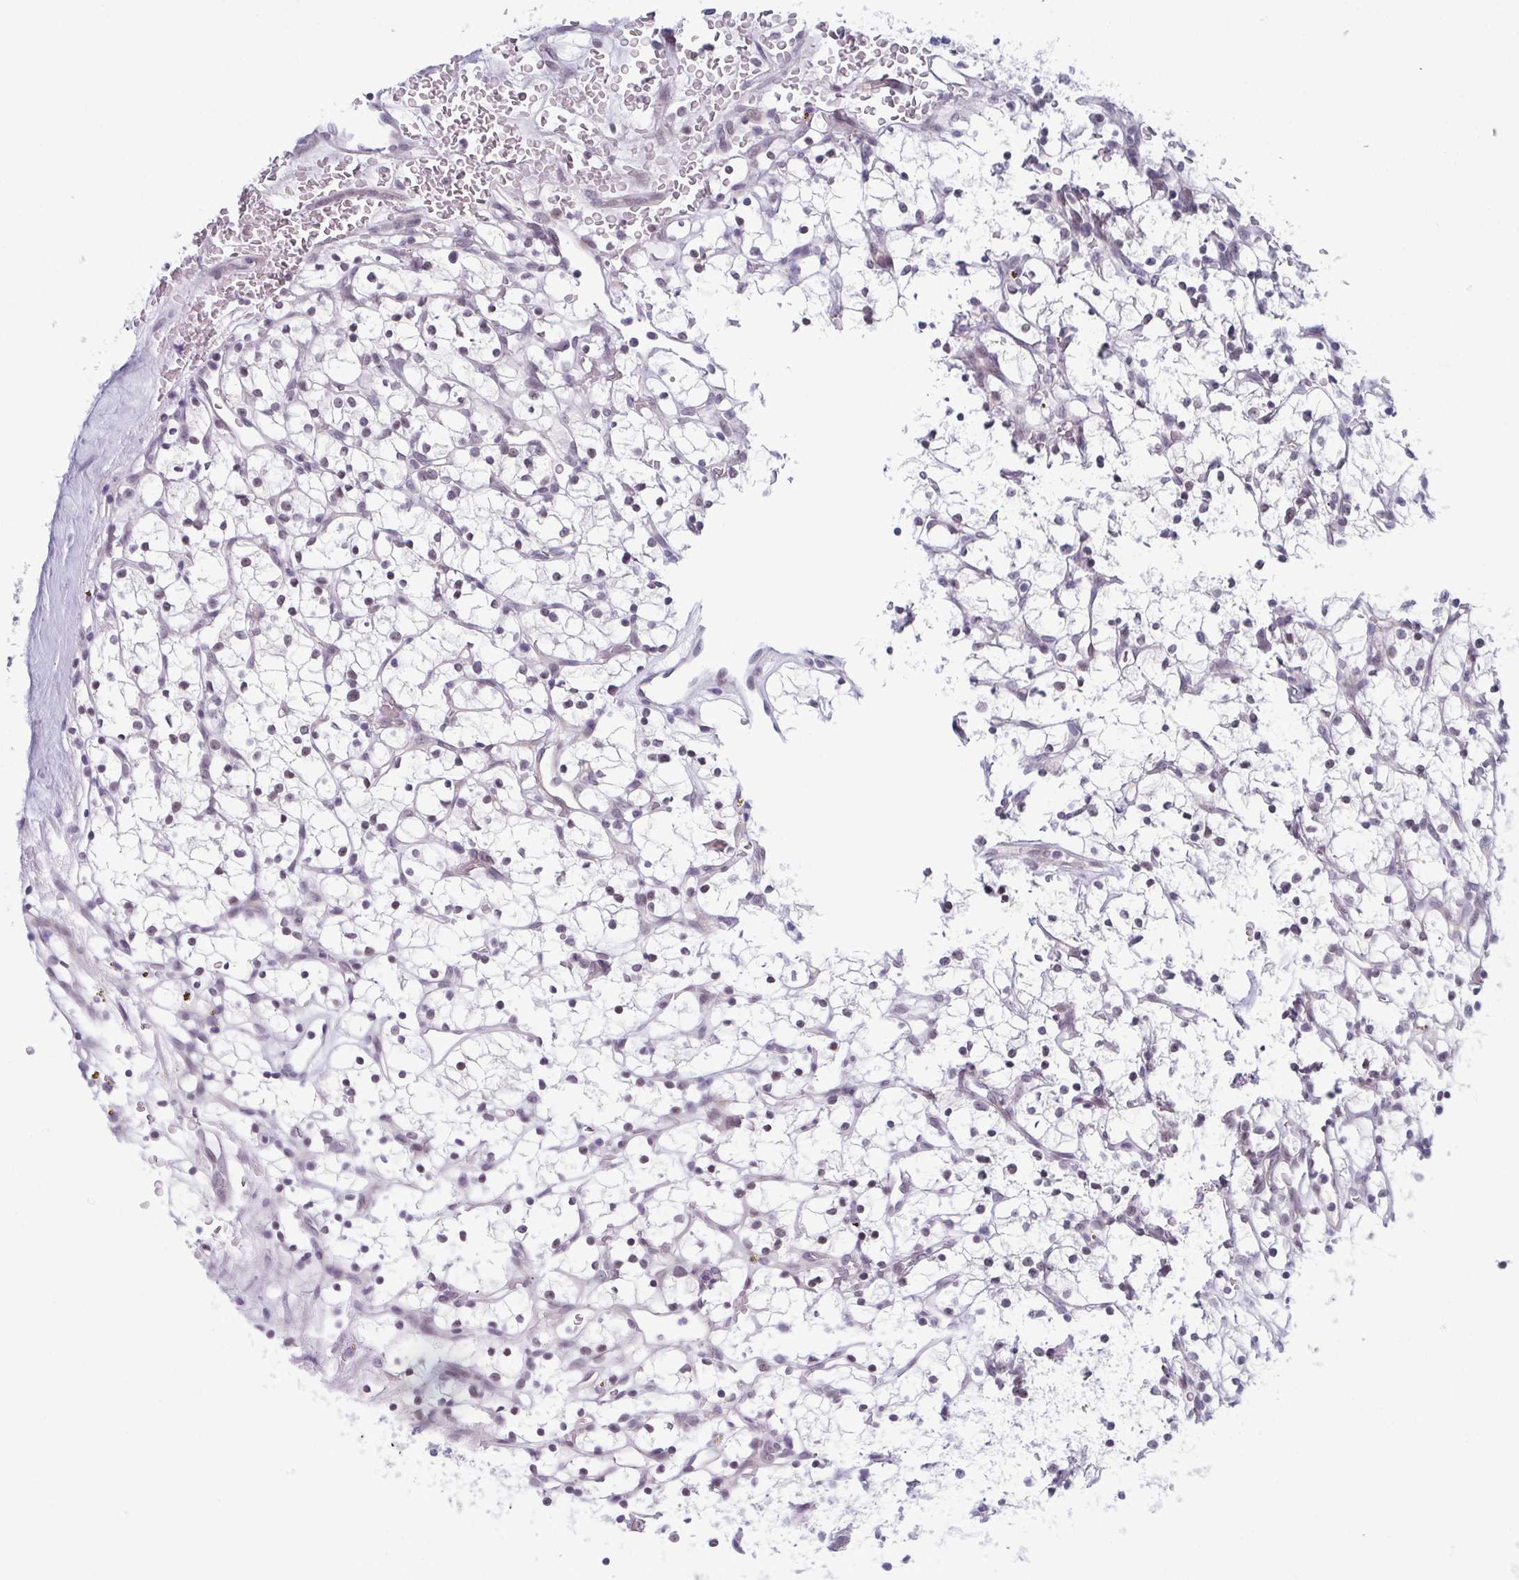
{"staining": {"intensity": "negative", "quantity": "none", "location": "none"}, "tissue": "renal cancer", "cell_type": "Tumor cells", "image_type": "cancer", "snomed": [{"axis": "morphology", "description": "Adenocarcinoma, NOS"}, {"axis": "topography", "description": "Kidney"}], "caption": "Tumor cells are negative for brown protein staining in renal cancer. (DAB immunohistochemistry, high magnification).", "gene": "ZFP64", "patient": {"sex": "female", "age": 64}}